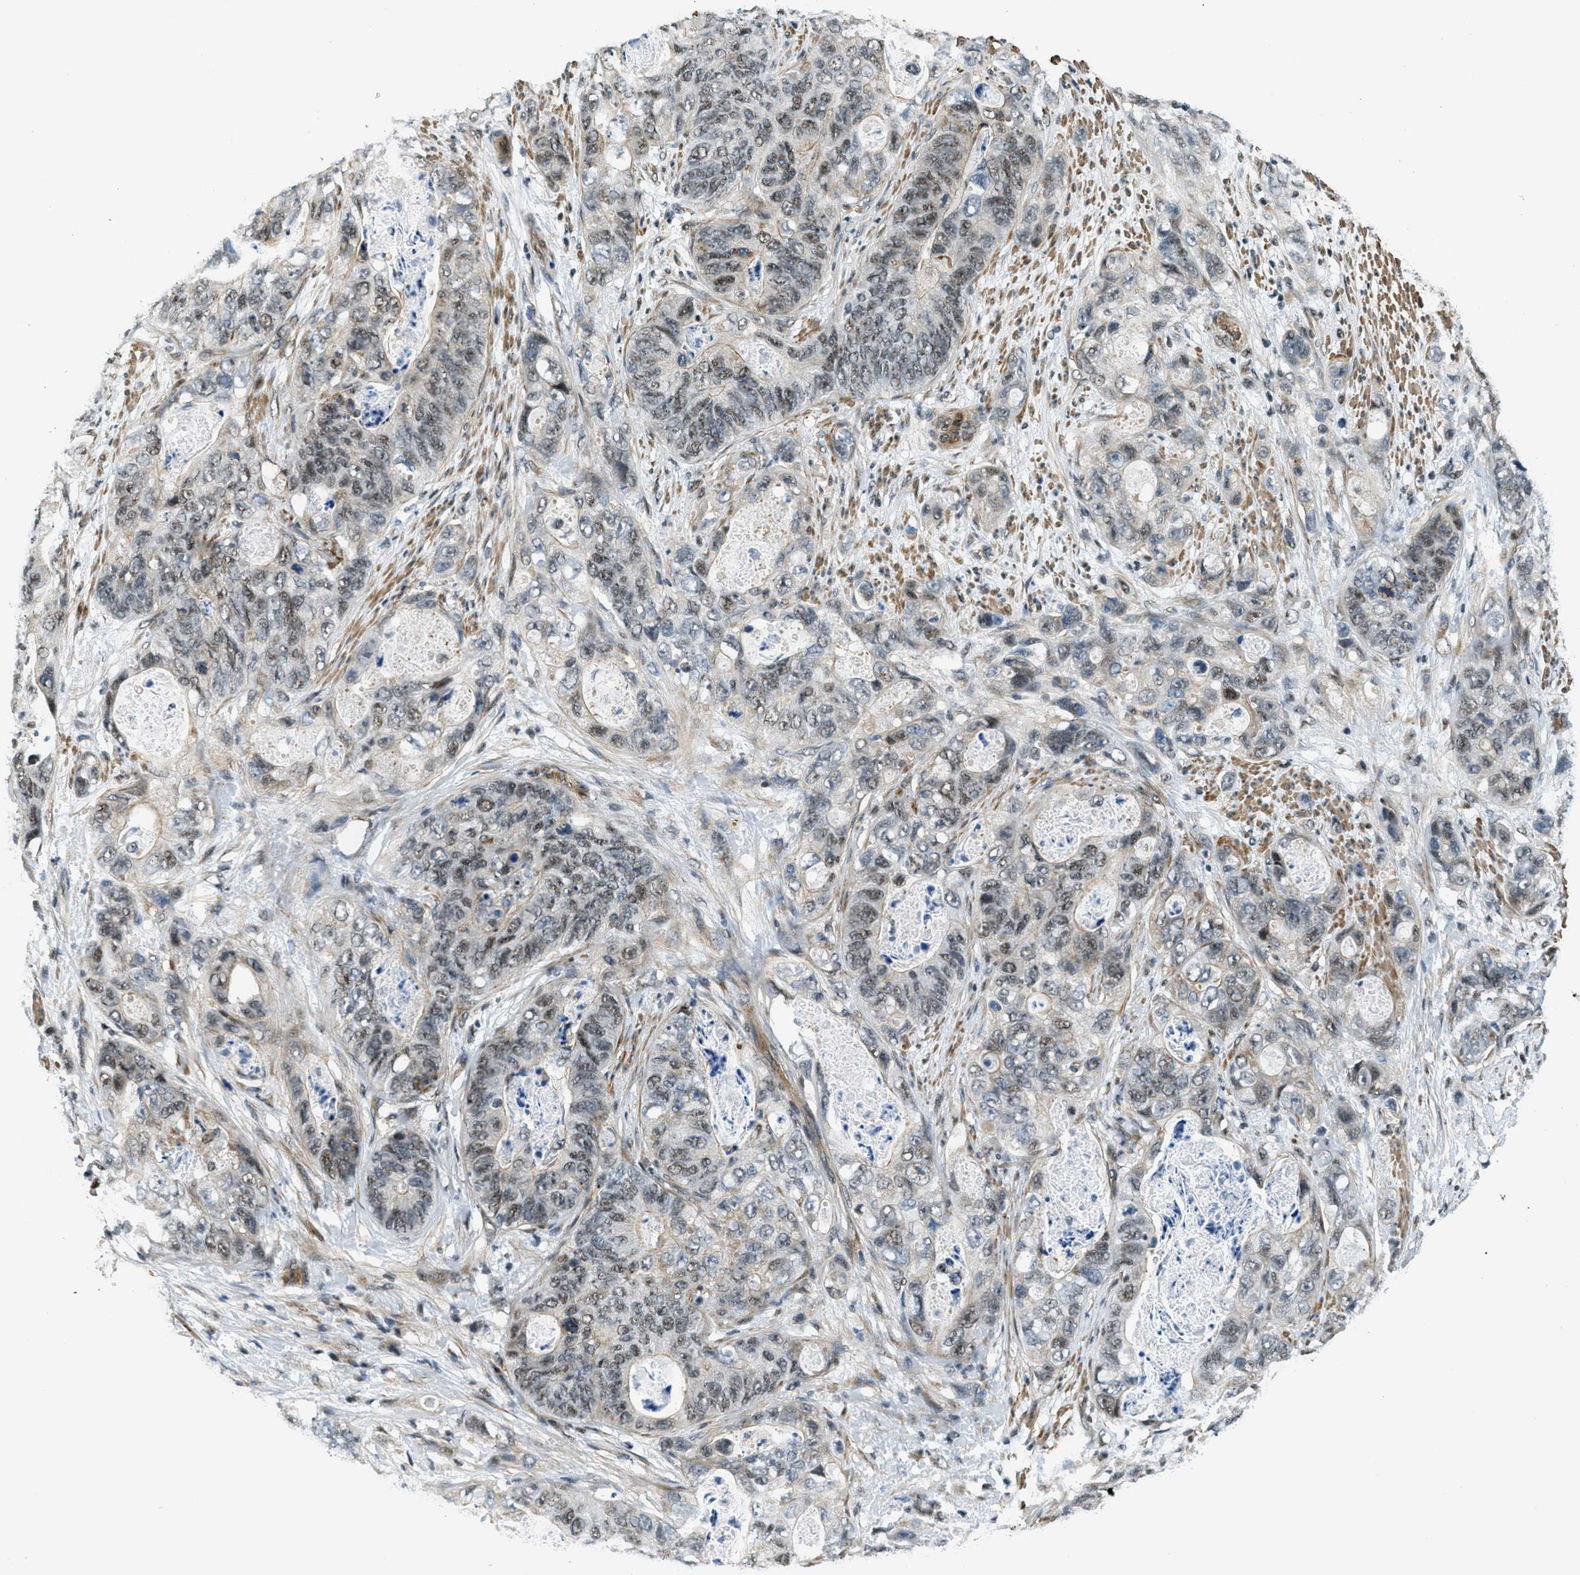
{"staining": {"intensity": "weak", "quantity": "25%-75%", "location": "nuclear"}, "tissue": "stomach cancer", "cell_type": "Tumor cells", "image_type": "cancer", "snomed": [{"axis": "morphology", "description": "Adenocarcinoma, NOS"}, {"axis": "topography", "description": "Stomach"}], "caption": "IHC staining of stomach adenocarcinoma, which displays low levels of weak nuclear positivity in approximately 25%-75% of tumor cells indicating weak nuclear protein expression. The staining was performed using DAB (brown) for protein detection and nuclei were counterstained in hematoxylin (blue).", "gene": "CFAP36", "patient": {"sex": "female", "age": 89}}